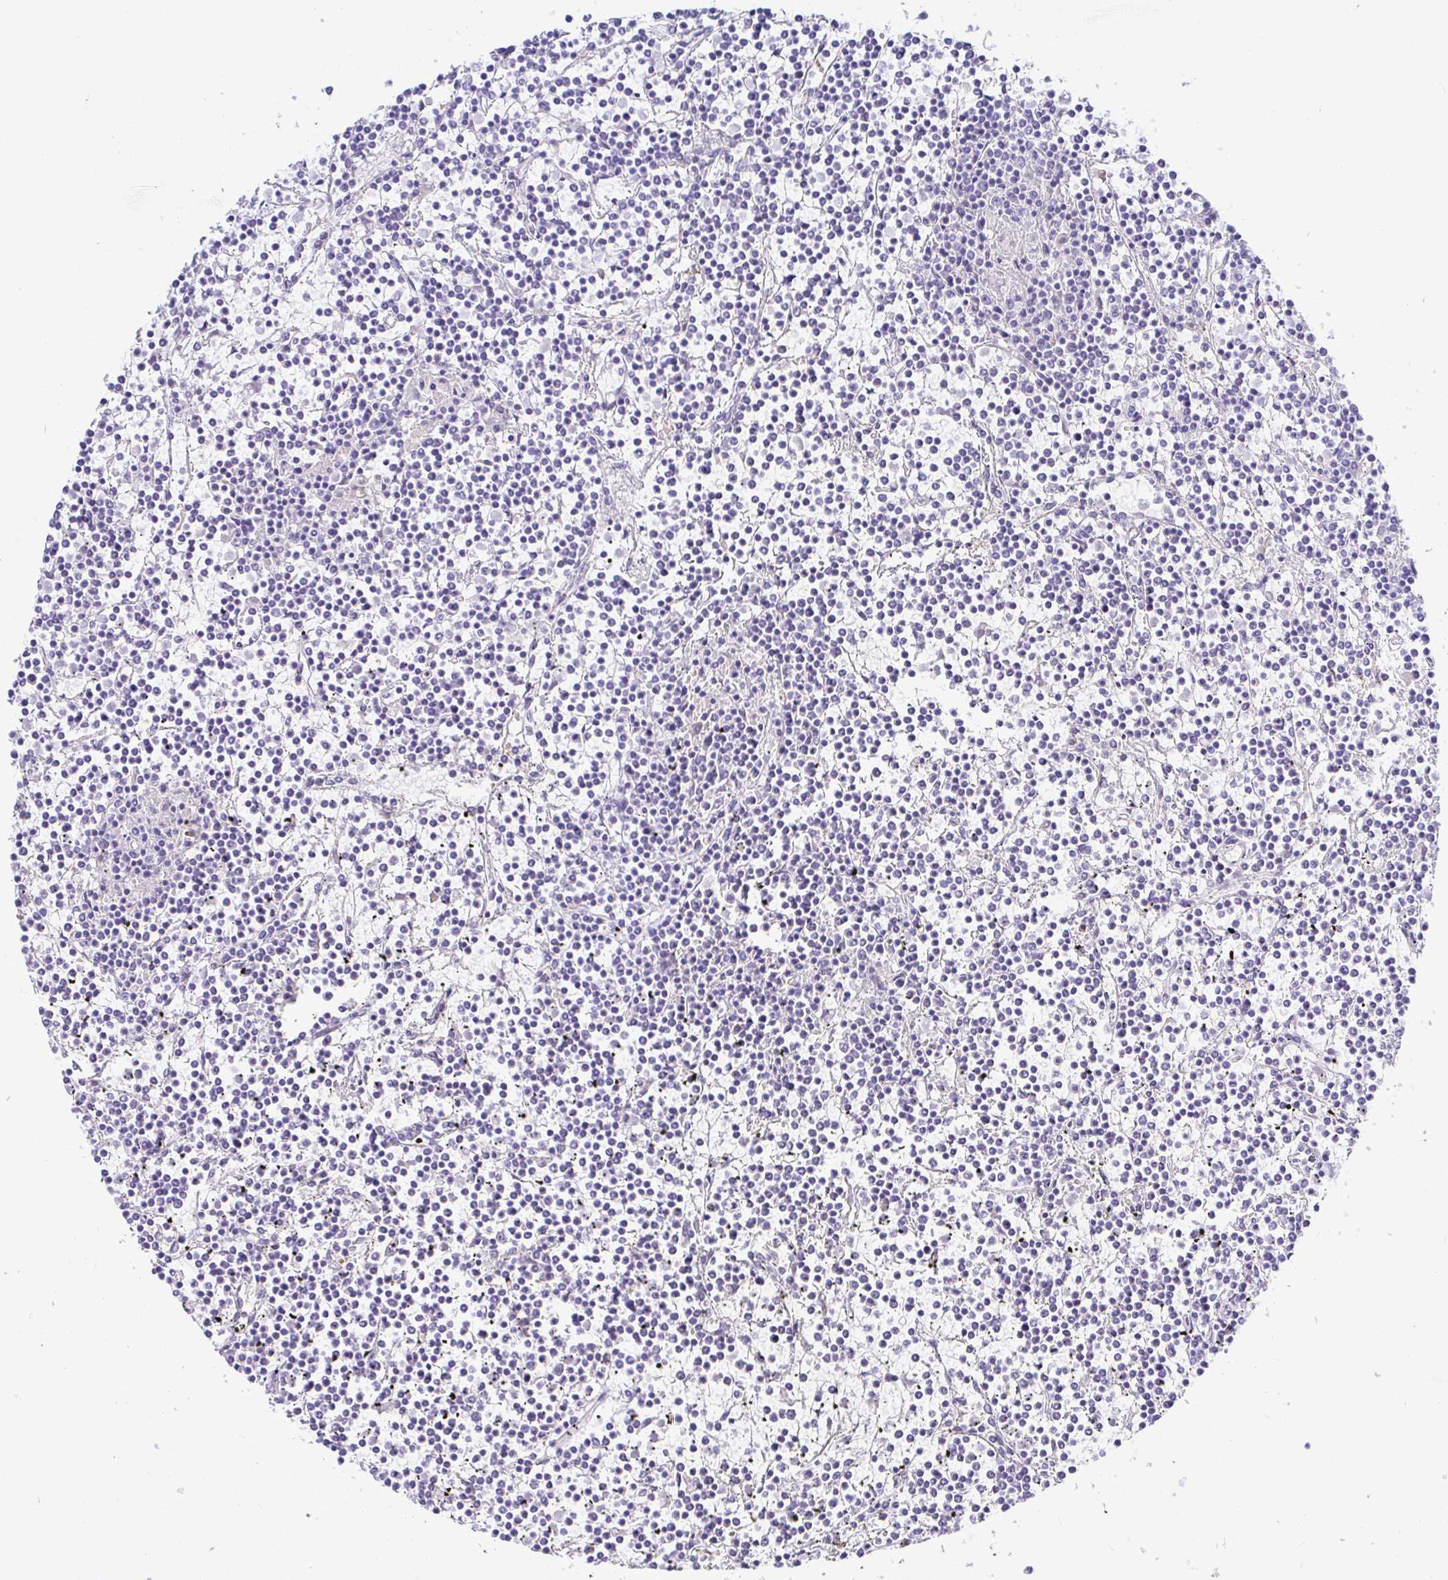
{"staining": {"intensity": "negative", "quantity": "none", "location": "none"}, "tissue": "lymphoma", "cell_type": "Tumor cells", "image_type": "cancer", "snomed": [{"axis": "morphology", "description": "Malignant lymphoma, non-Hodgkin's type, Low grade"}, {"axis": "topography", "description": "Spleen"}], "caption": "Tumor cells show no significant expression in lymphoma.", "gene": "ARL4D", "patient": {"sex": "female", "age": 19}}